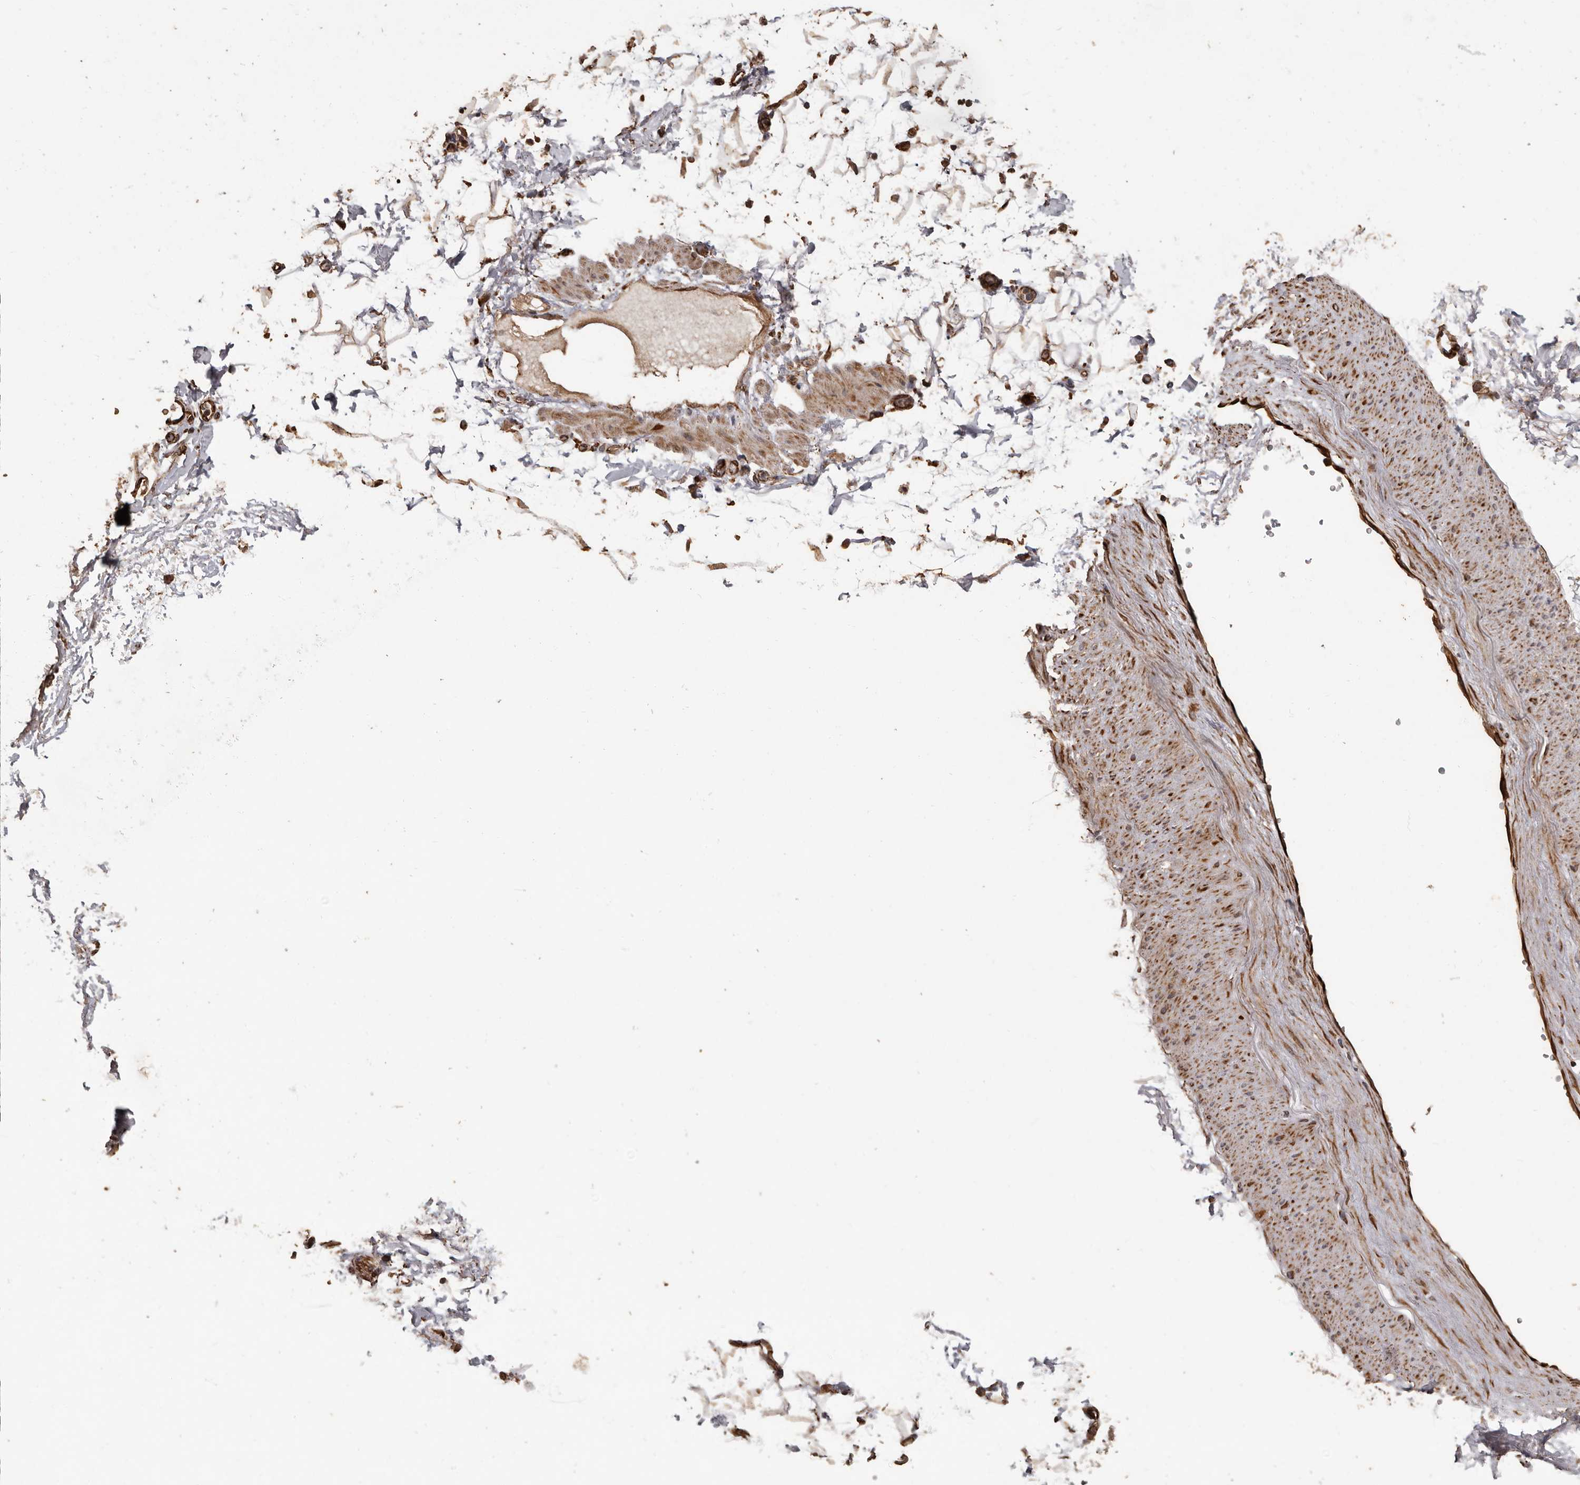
{"staining": {"intensity": "moderate", "quantity": "25%-75%", "location": "cytoplasmic/membranous"}, "tissue": "adipose tissue", "cell_type": "Adipocytes", "image_type": "normal", "snomed": [{"axis": "morphology", "description": "Normal tissue, NOS"}, {"axis": "morphology", "description": "Adenocarcinoma, NOS"}, {"axis": "topography", "description": "Pancreas"}, {"axis": "topography", "description": "Peripheral nerve tissue"}], "caption": "Immunohistochemical staining of normal adipose tissue shows 25%-75% levels of moderate cytoplasmic/membranous protein staining in approximately 25%-75% of adipocytes.", "gene": "BRAT1", "patient": {"sex": "male", "age": 59}}